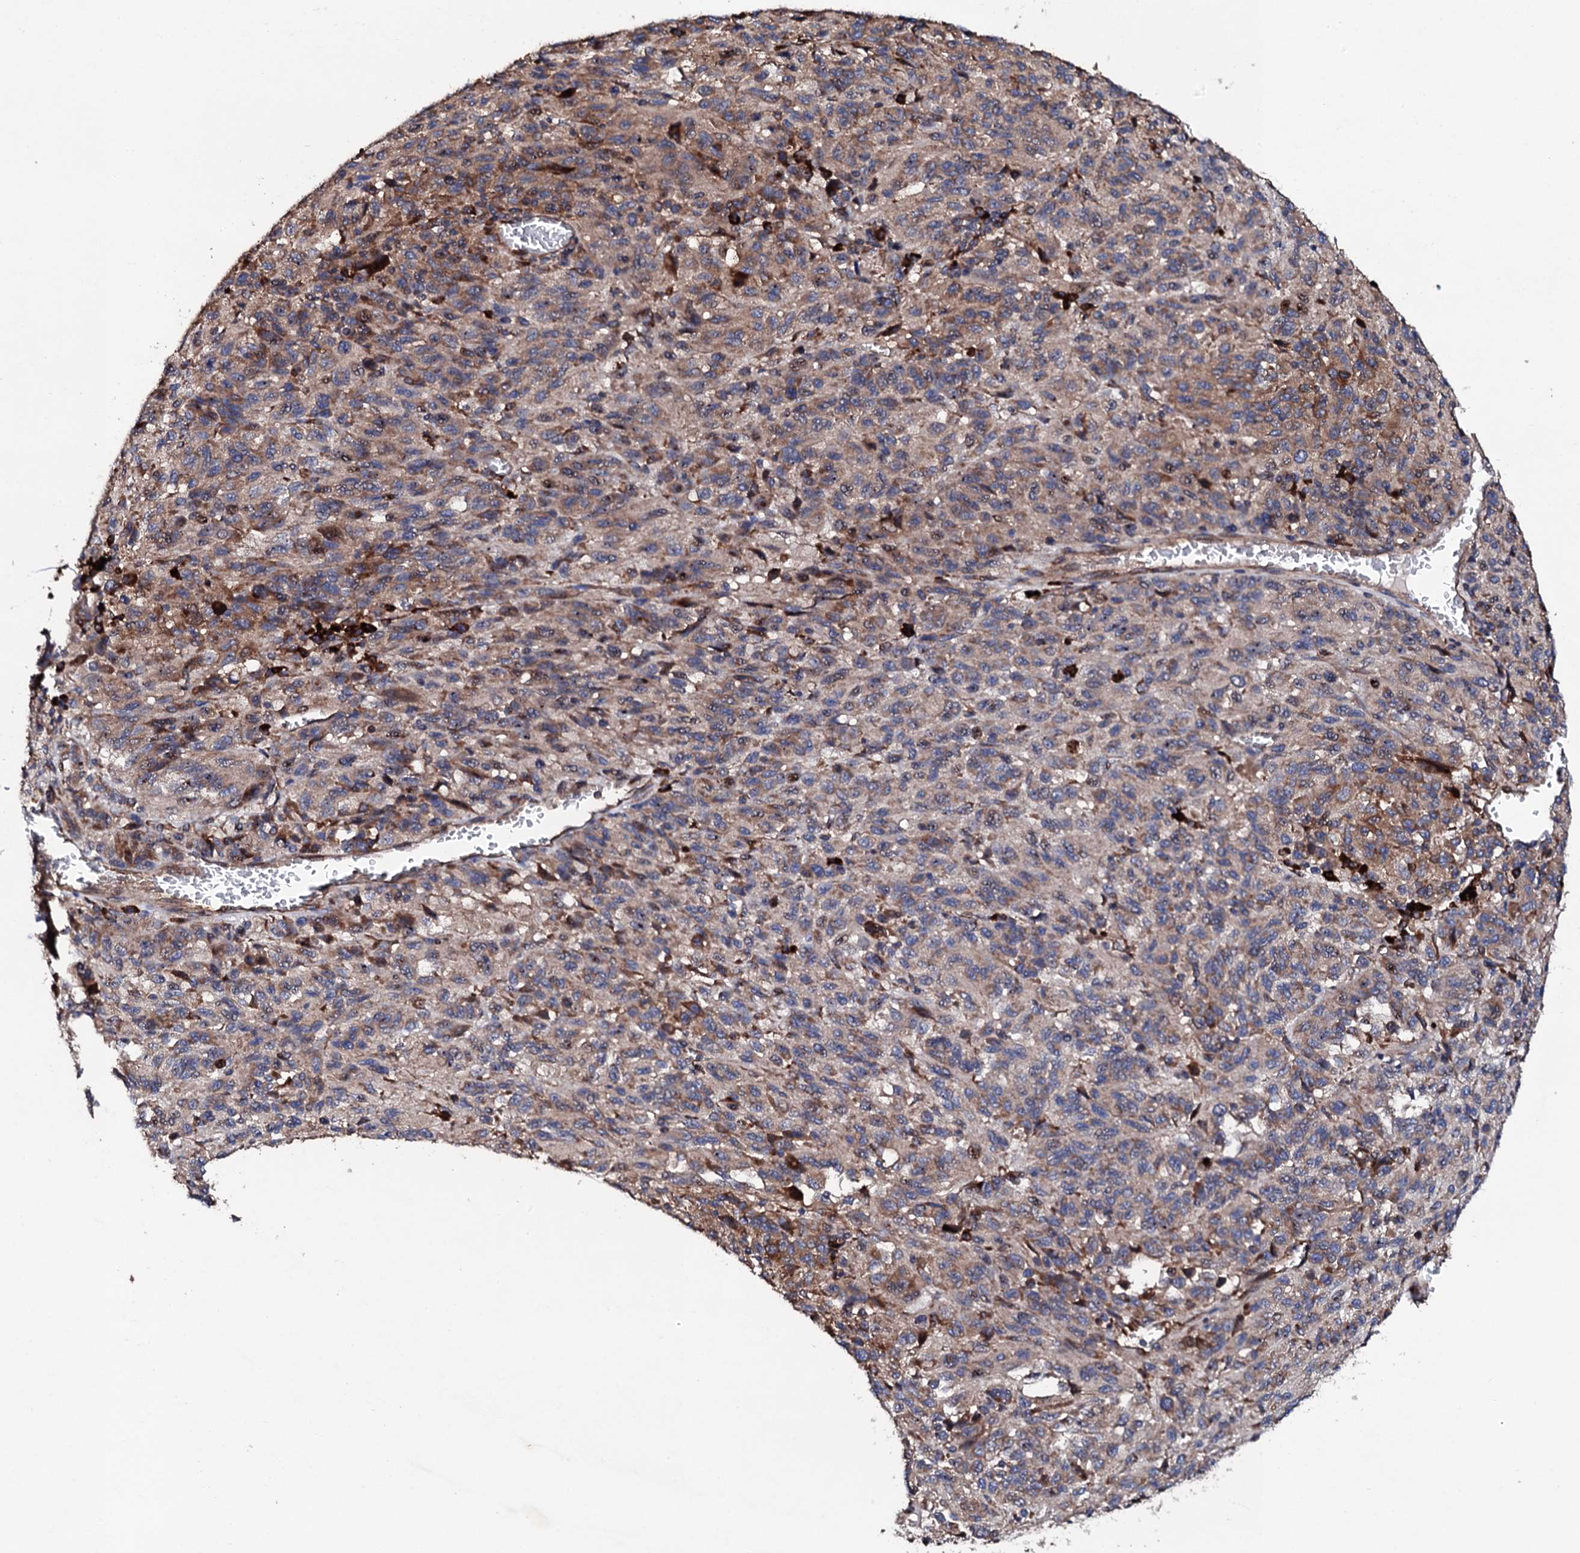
{"staining": {"intensity": "moderate", "quantity": ">75%", "location": "cytoplasmic/membranous"}, "tissue": "melanoma", "cell_type": "Tumor cells", "image_type": "cancer", "snomed": [{"axis": "morphology", "description": "Malignant melanoma, Metastatic site"}, {"axis": "topography", "description": "Lung"}], "caption": "Brown immunohistochemical staining in human melanoma exhibits moderate cytoplasmic/membranous staining in about >75% of tumor cells.", "gene": "LIPT2", "patient": {"sex": "male", "age": 64}}